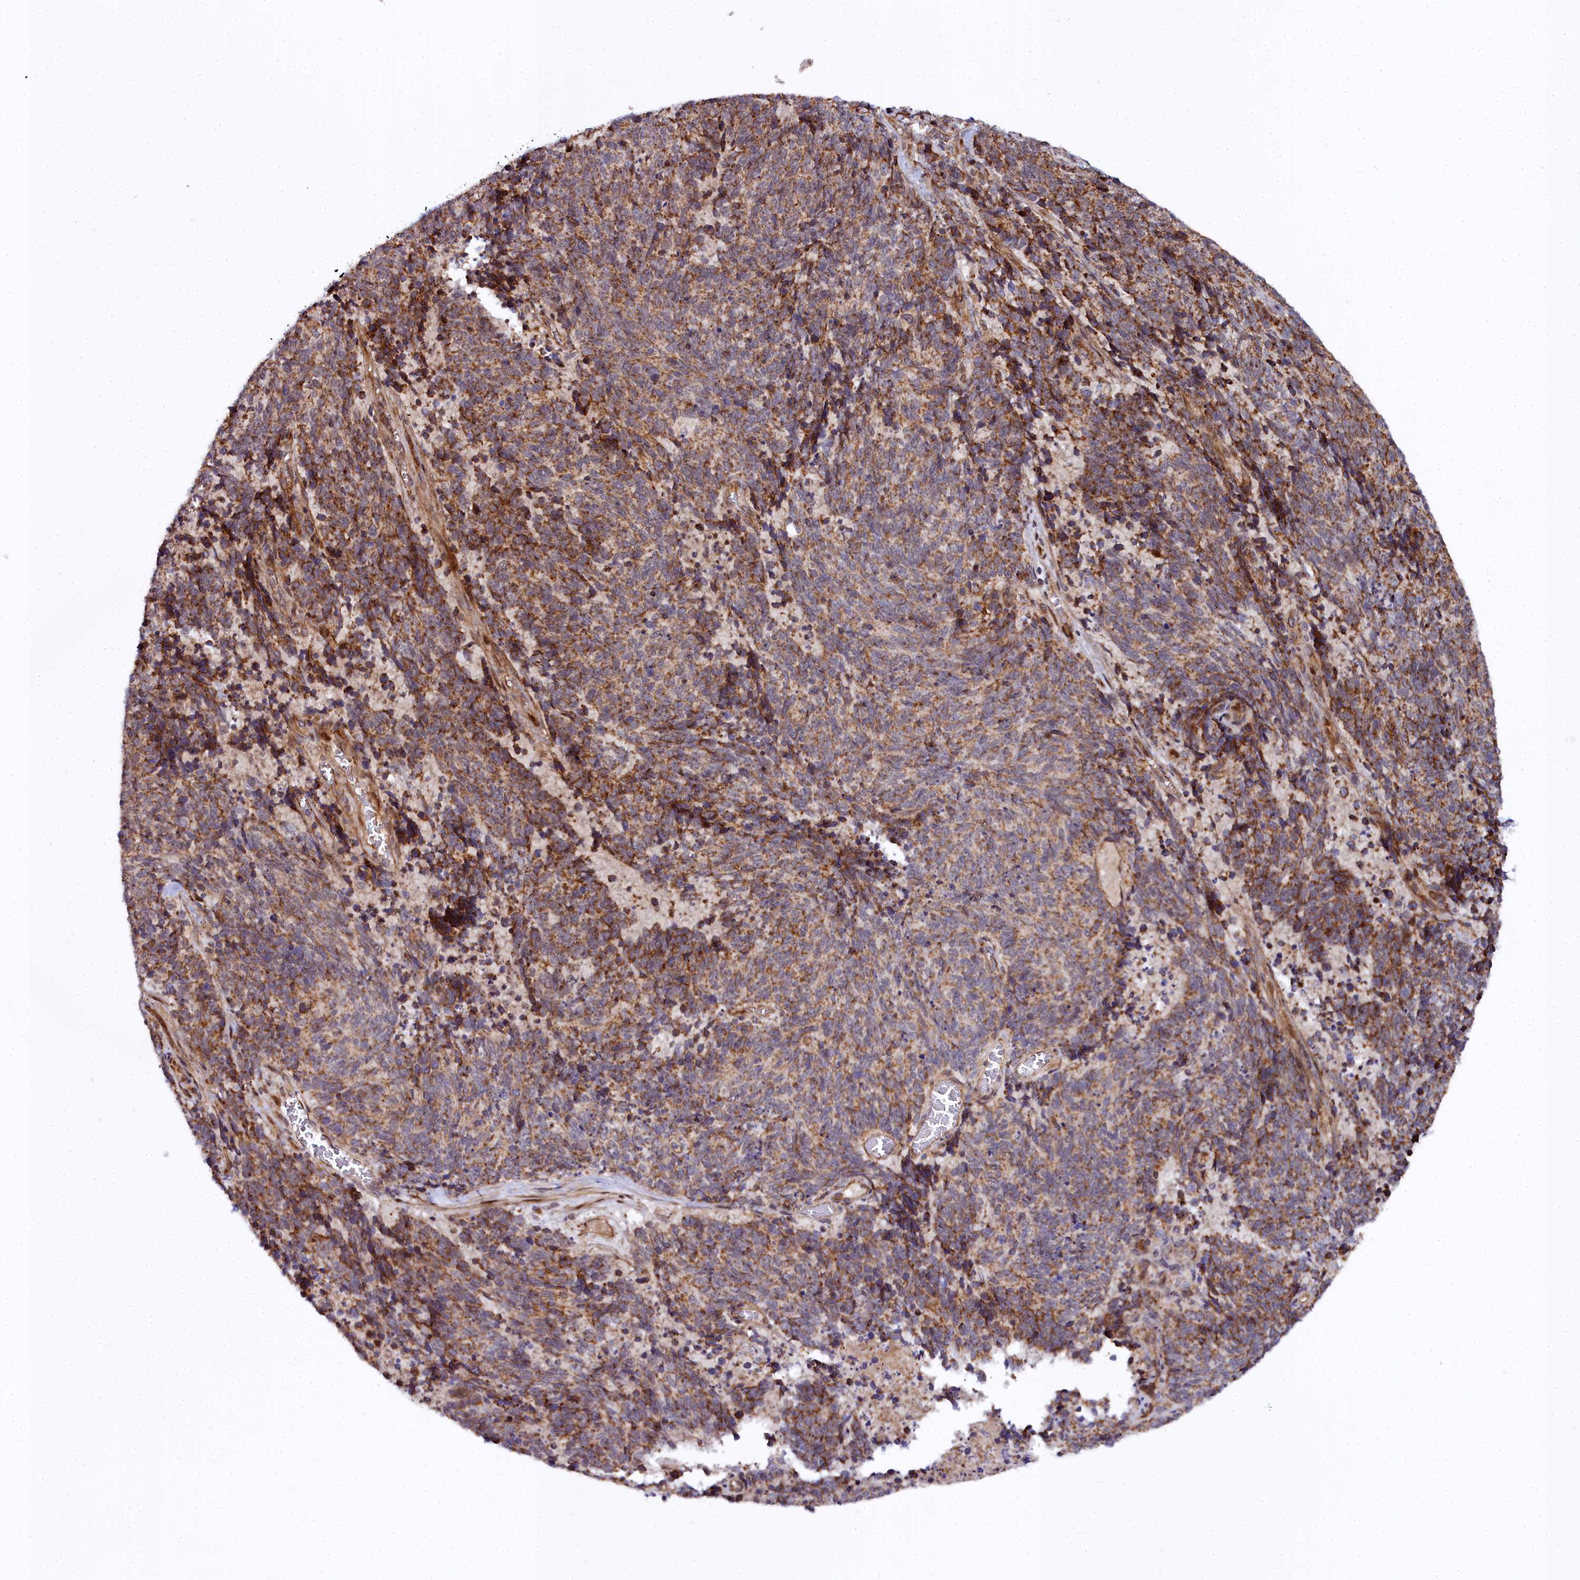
{"staining": {"intensity": "strong", "quantity": ">75%", "location": "cytoplasmic/membranous"}, "tissue": "cervical cancer", "cell_type": "Tumor cells", "image_type": "cancer", "snomed": [{"axis": "morphology", "description": "Squamous cell carcinoma, NOS"}, {"axis": "topography", "description": "Cervix"}], "caption": "Brown immunohistochemical staining in squamous cell carcinoma (cervical) displays strong cytoplasmic/membranous expression in about >75% of tumor cells.", "gene": "MRPS11", "patient": {"sex": "female", "age": 29}}